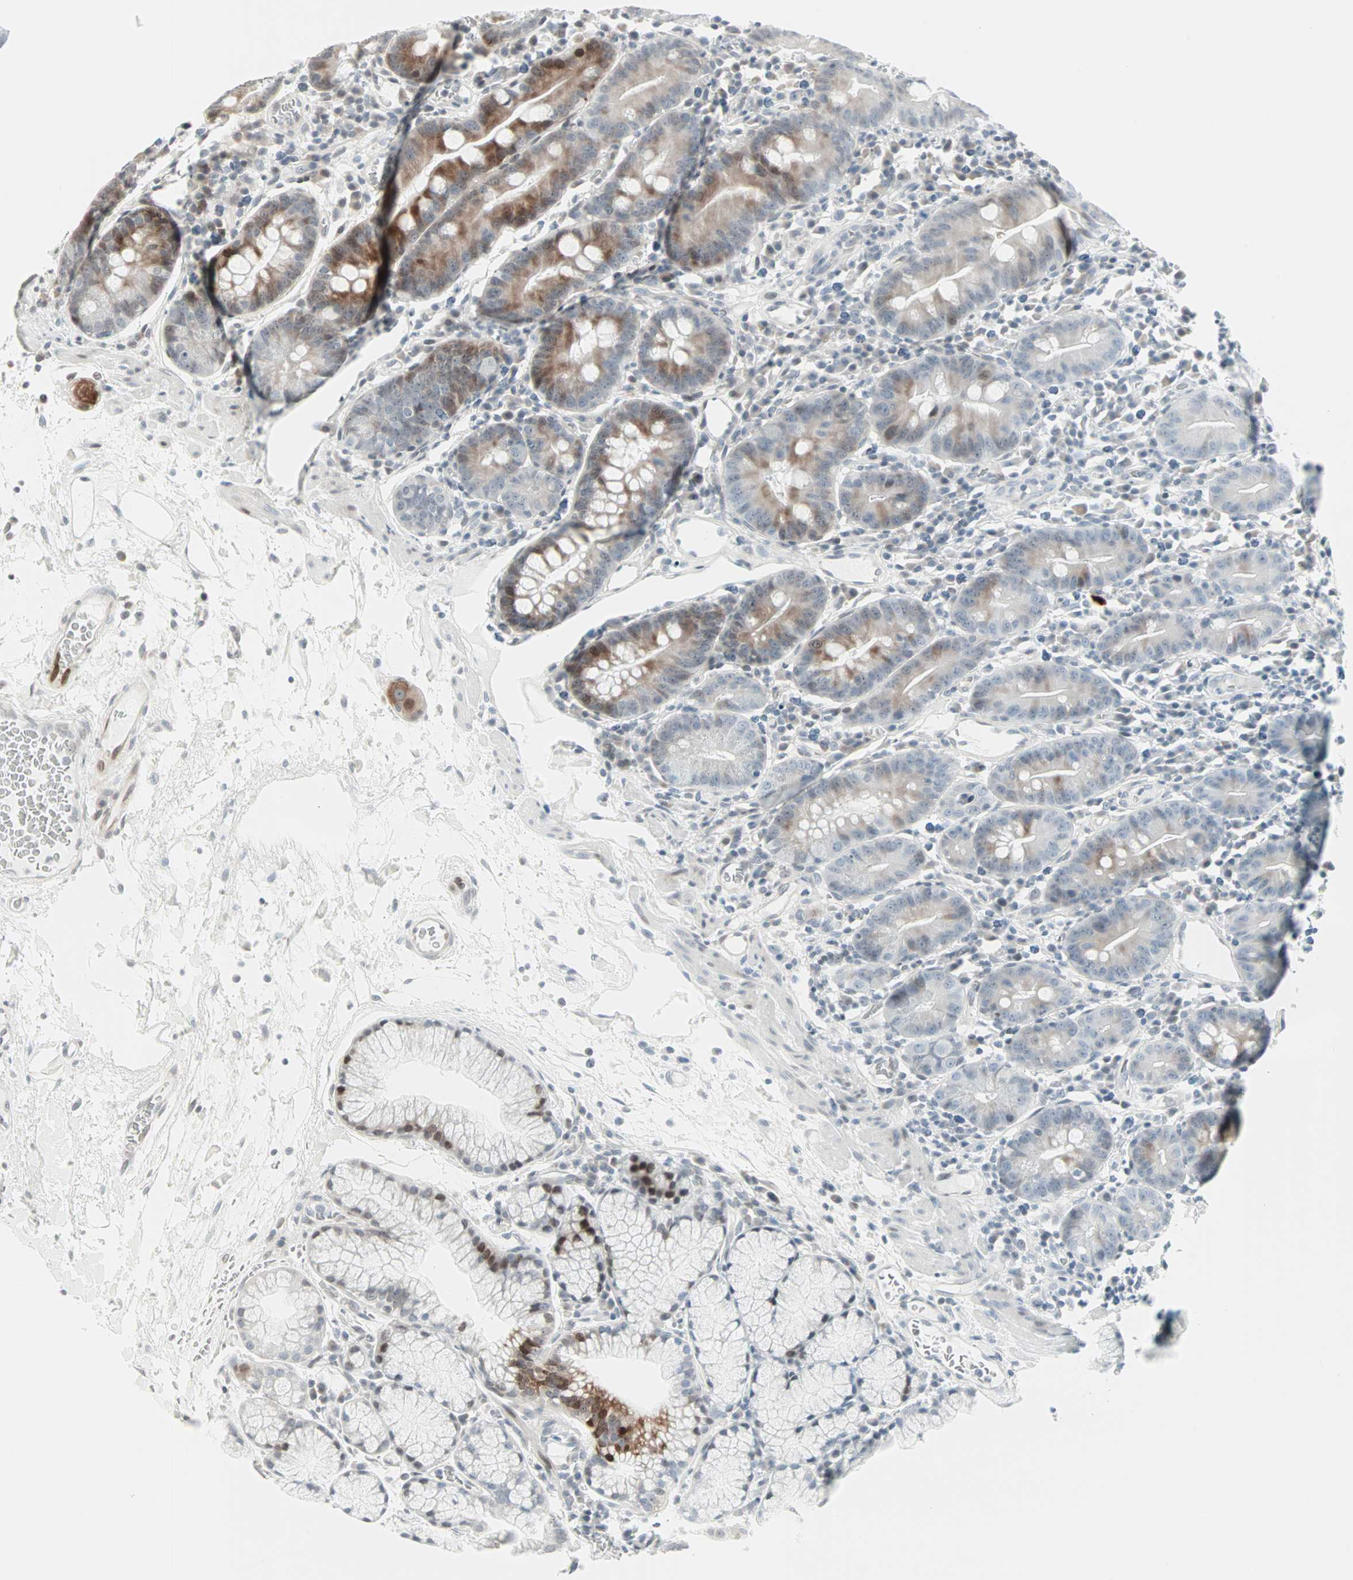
{"staining": {"intensity": "strong", "quantity": "25%-75%", "location": "cytoplasmic/membranous,nuclear"}, "tissue": "duodenum", "cell_type": "Glandular cells", "image_type": "normal", "snomed": [{"axis": "morphology", "description": "Normal tissue, NOS"}, {"axis": "topography", "description": "Duodenum"}], "caption": "The photomicrograph reveals immunohistochemical staining of unremarkable duodenum. There is strong cytoplasmic/membranous,nuclear staining is present in about 25%-75% of glandular cells. (IHC, brightfield microscopy, high magnification).", "gene": "CBLC", "patient": {"sex": "male", "age": 50}}